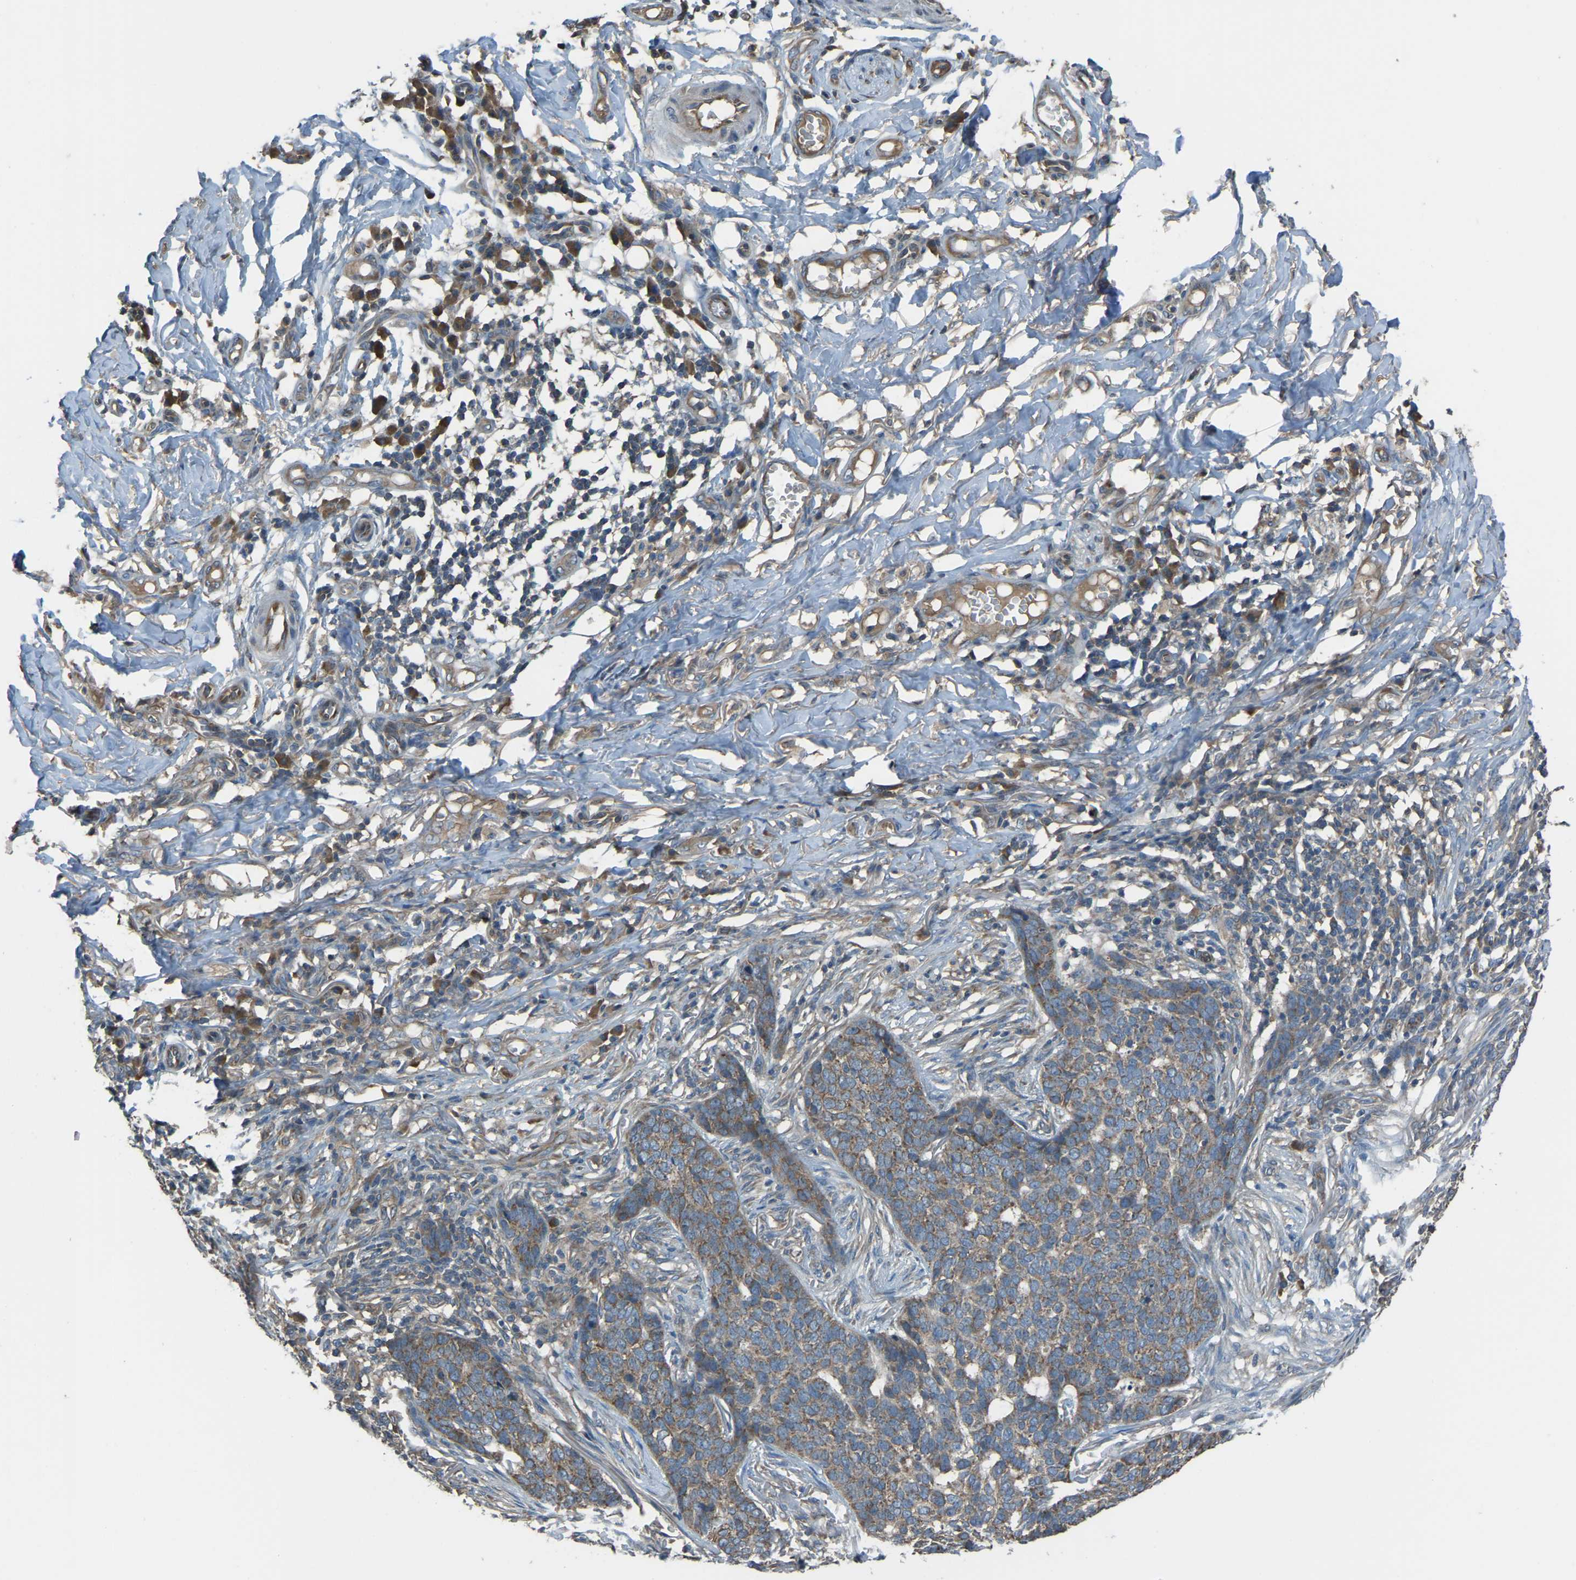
{"staining": {"intensity": "moderate", "quantity": ">75%", "location": "cytoplasmic/membranous"}, "tissue": "skin cancer", "cell_type": "Tumor cells", "image_type": "cancer", "snomed": [{"axis": "morphology", "description": "Basal cell carcinoma"}, {"axis": "topography", "description": "Skin"}], "caption": "An immunohistochemistry photomicrograph of tumor tissue is shown. Protein staining in brown labels moderate cytoplasmic/membranous positivity in skin cancer (basal cell carcinoma) within tumor cells. (DAB (3,3'-diaminobenzidine) = brown stain, brightfield microscopy at high magnification).", "gene": "AIMP1", "patient": {"sex": "male", "age": 85}}